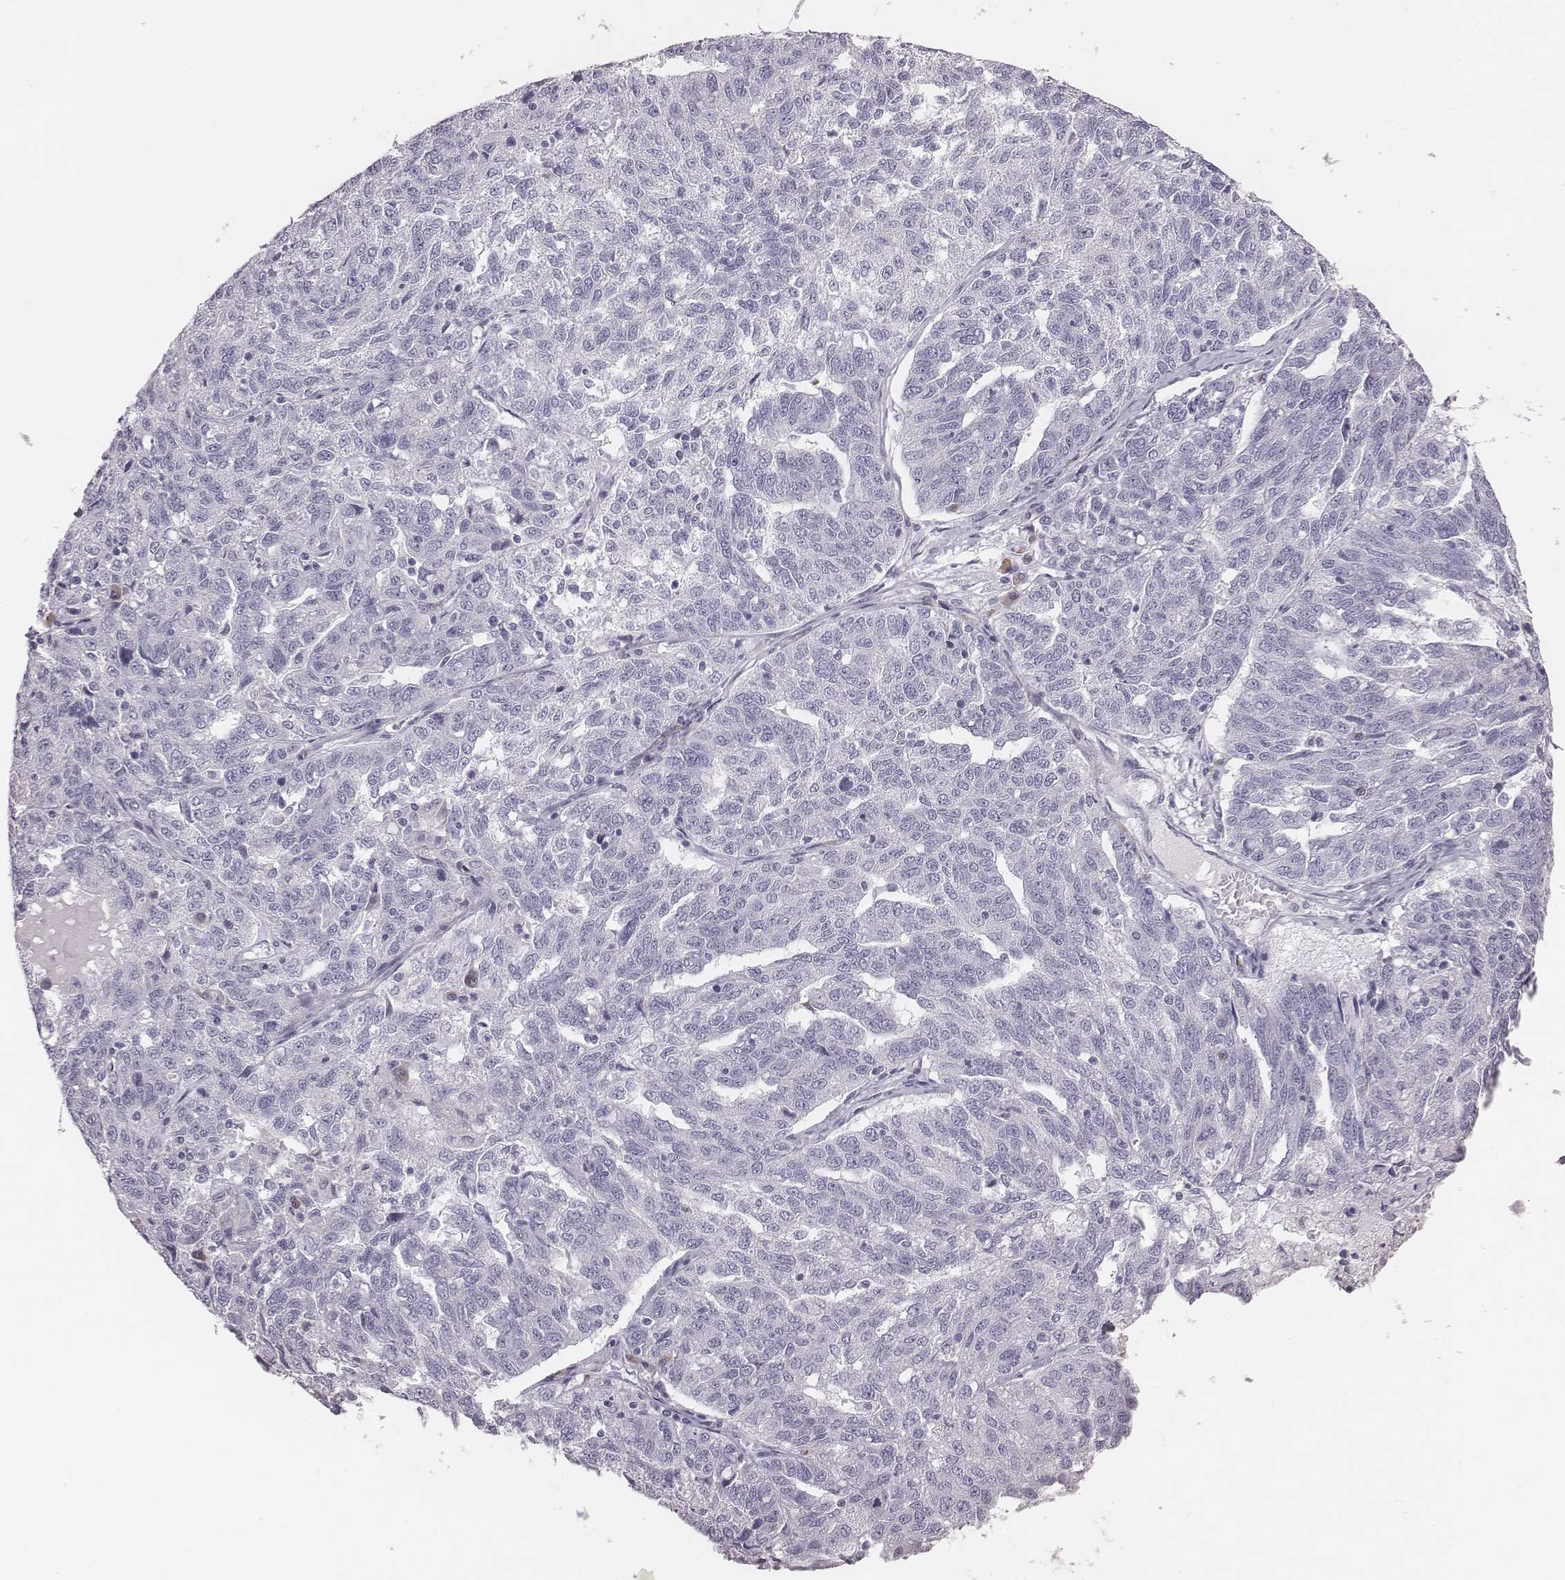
{"staining": {"intensity": "negative", "quantity": "none", "location": "none"}, "tissue": "ovarian cancer", "cell_type": "Tumor cells", "image_type": "cancer", "snomed": [{"axis": "morphology", "description": "Cystadenocarcinoma, serous, NOS"}, {"axis": "topography", "description": "Ovary"}], "caption": "The micrograph reveals no significant positivity in tumor cells of ovarian serous cystadenocarcinoma.", "gene": "C6orf58", "patient": {"sex": "female", "age": 71}}